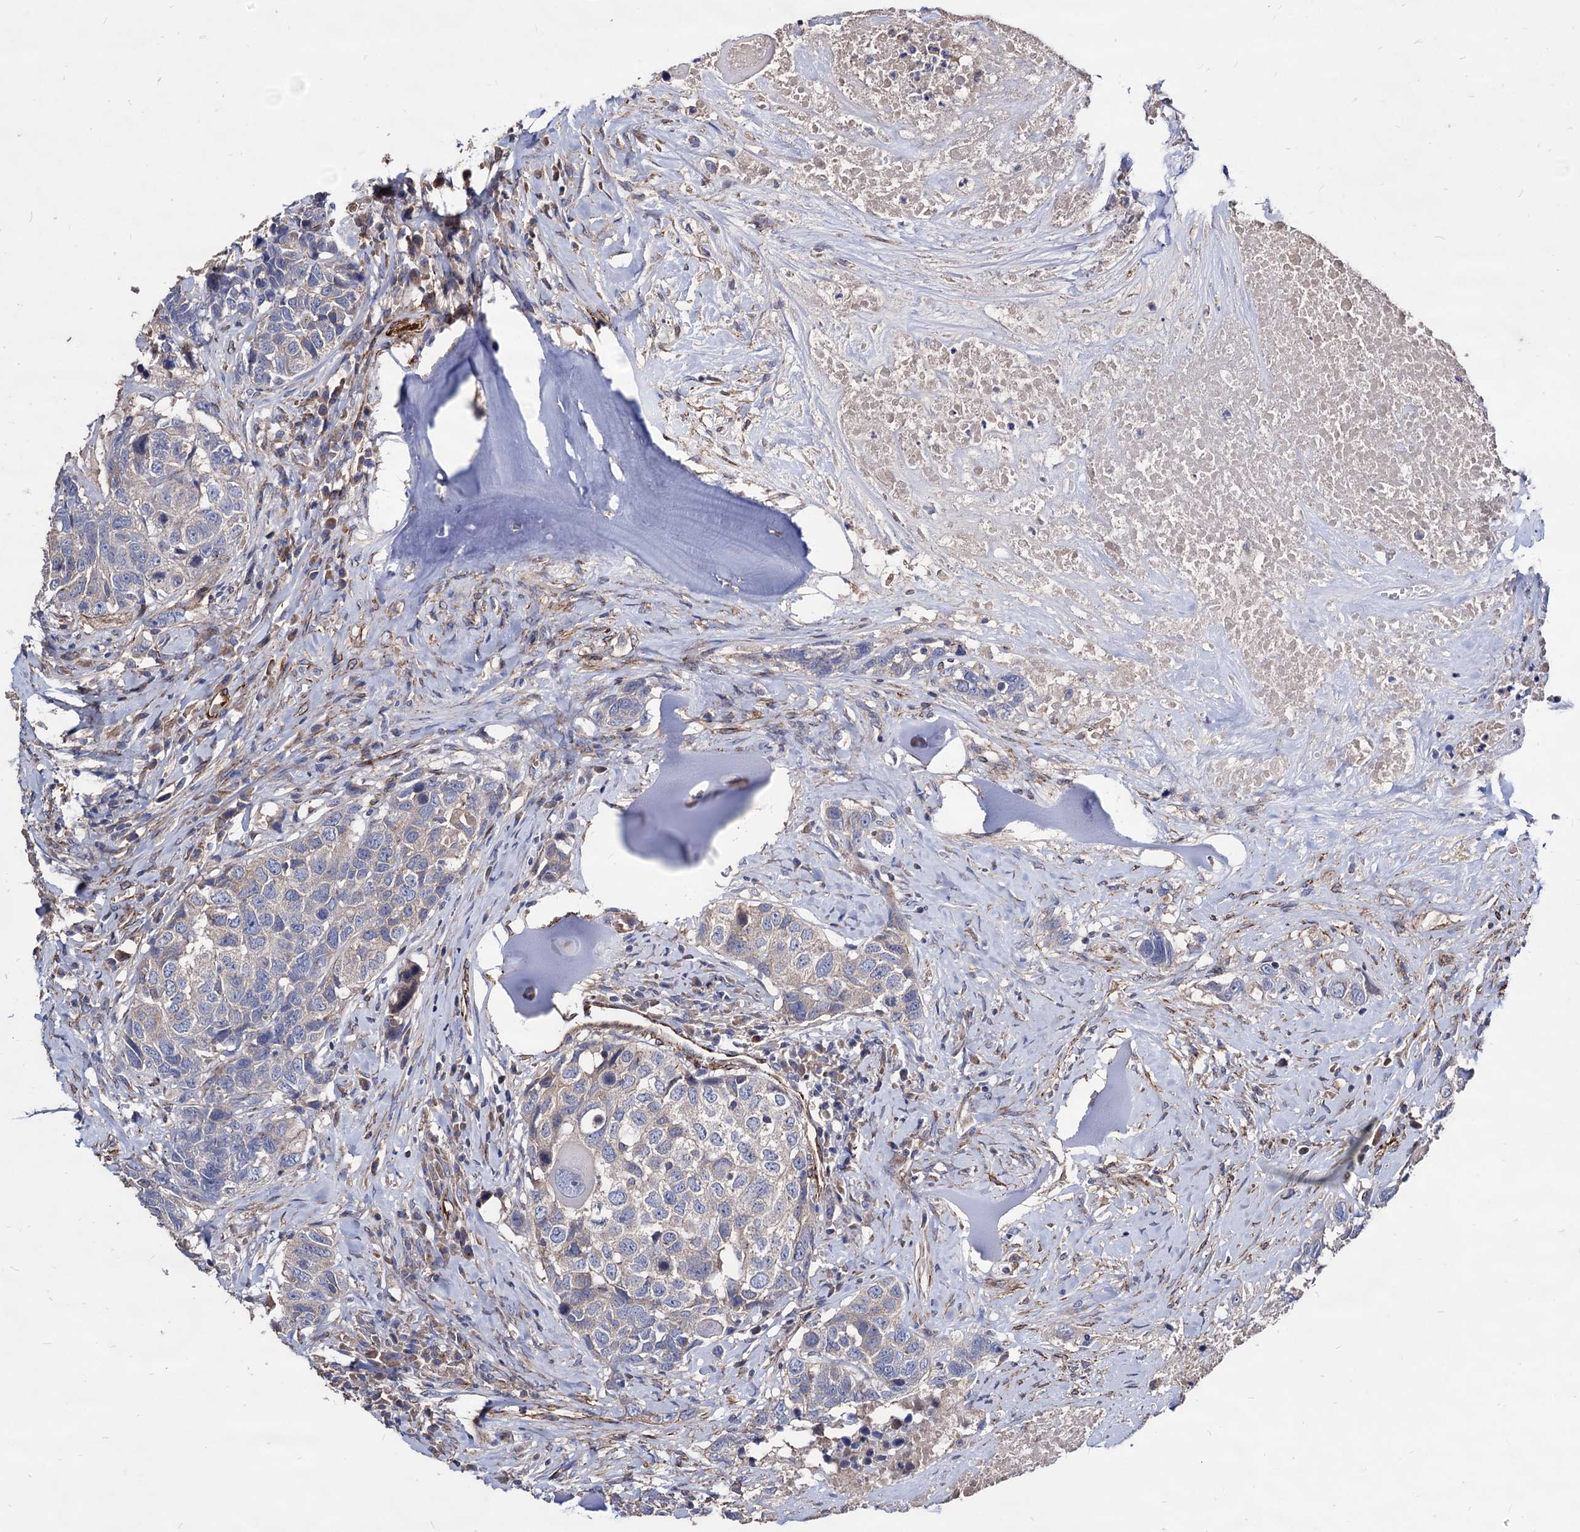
{"staining": {"intensity": "negative", "quantity": "none", "location": "none"}, "tissue": "head and neck cancer", "cell_type": "Tumor cells", "image_type": "cancer", "snomed": [{"axis": "morphology", "description": "Squamous cell carcinoma, NOS"}, {"axis": "topography", "description": "Head-Neck"}], "caption": "An image of head and neck cancer stained for a protein shows no brown staining in tumor cells.", "gene": "WDR11", "patient": {"sex": "male", "age": 66}}